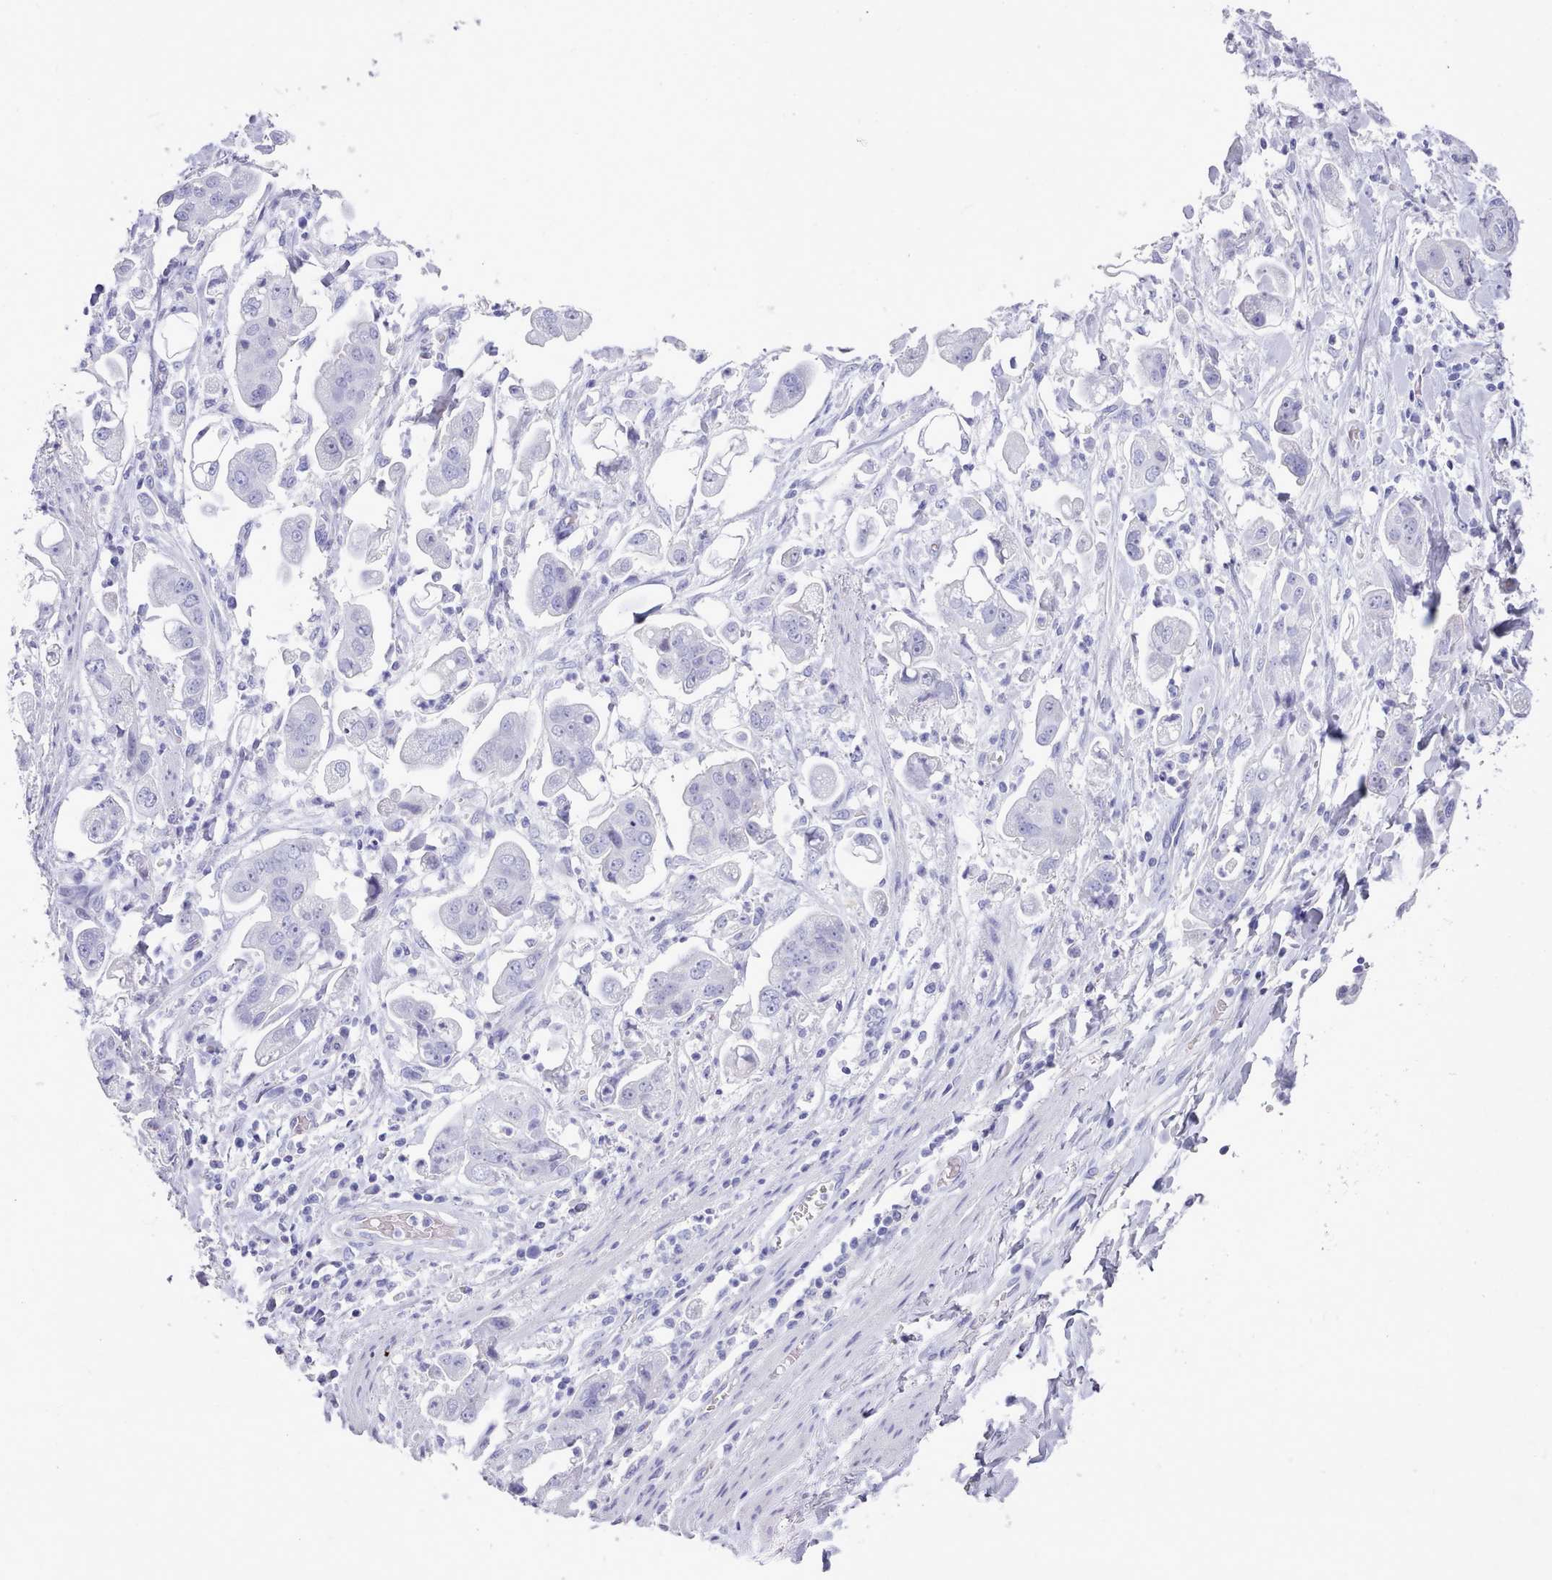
{"staining": {"intensity": "negative", "quantity": "none", "location": "none"}, "tissue": "stomach cancer", "cell_type": "Tumor cells", "image_type": "cancer", "snomed": [{"axis": "morphology", "description": "Adenocarcinoma, NOS"}, {"axis": "topography", "description": "Stomach"}], "caption": "This is a micrograph of immunohistochemistry (IHC) staining of stomach cancer, which shows no expression in tumor cells.", "gene": "LRRC37A", "patient": {"sex": "male", "age": 62}}